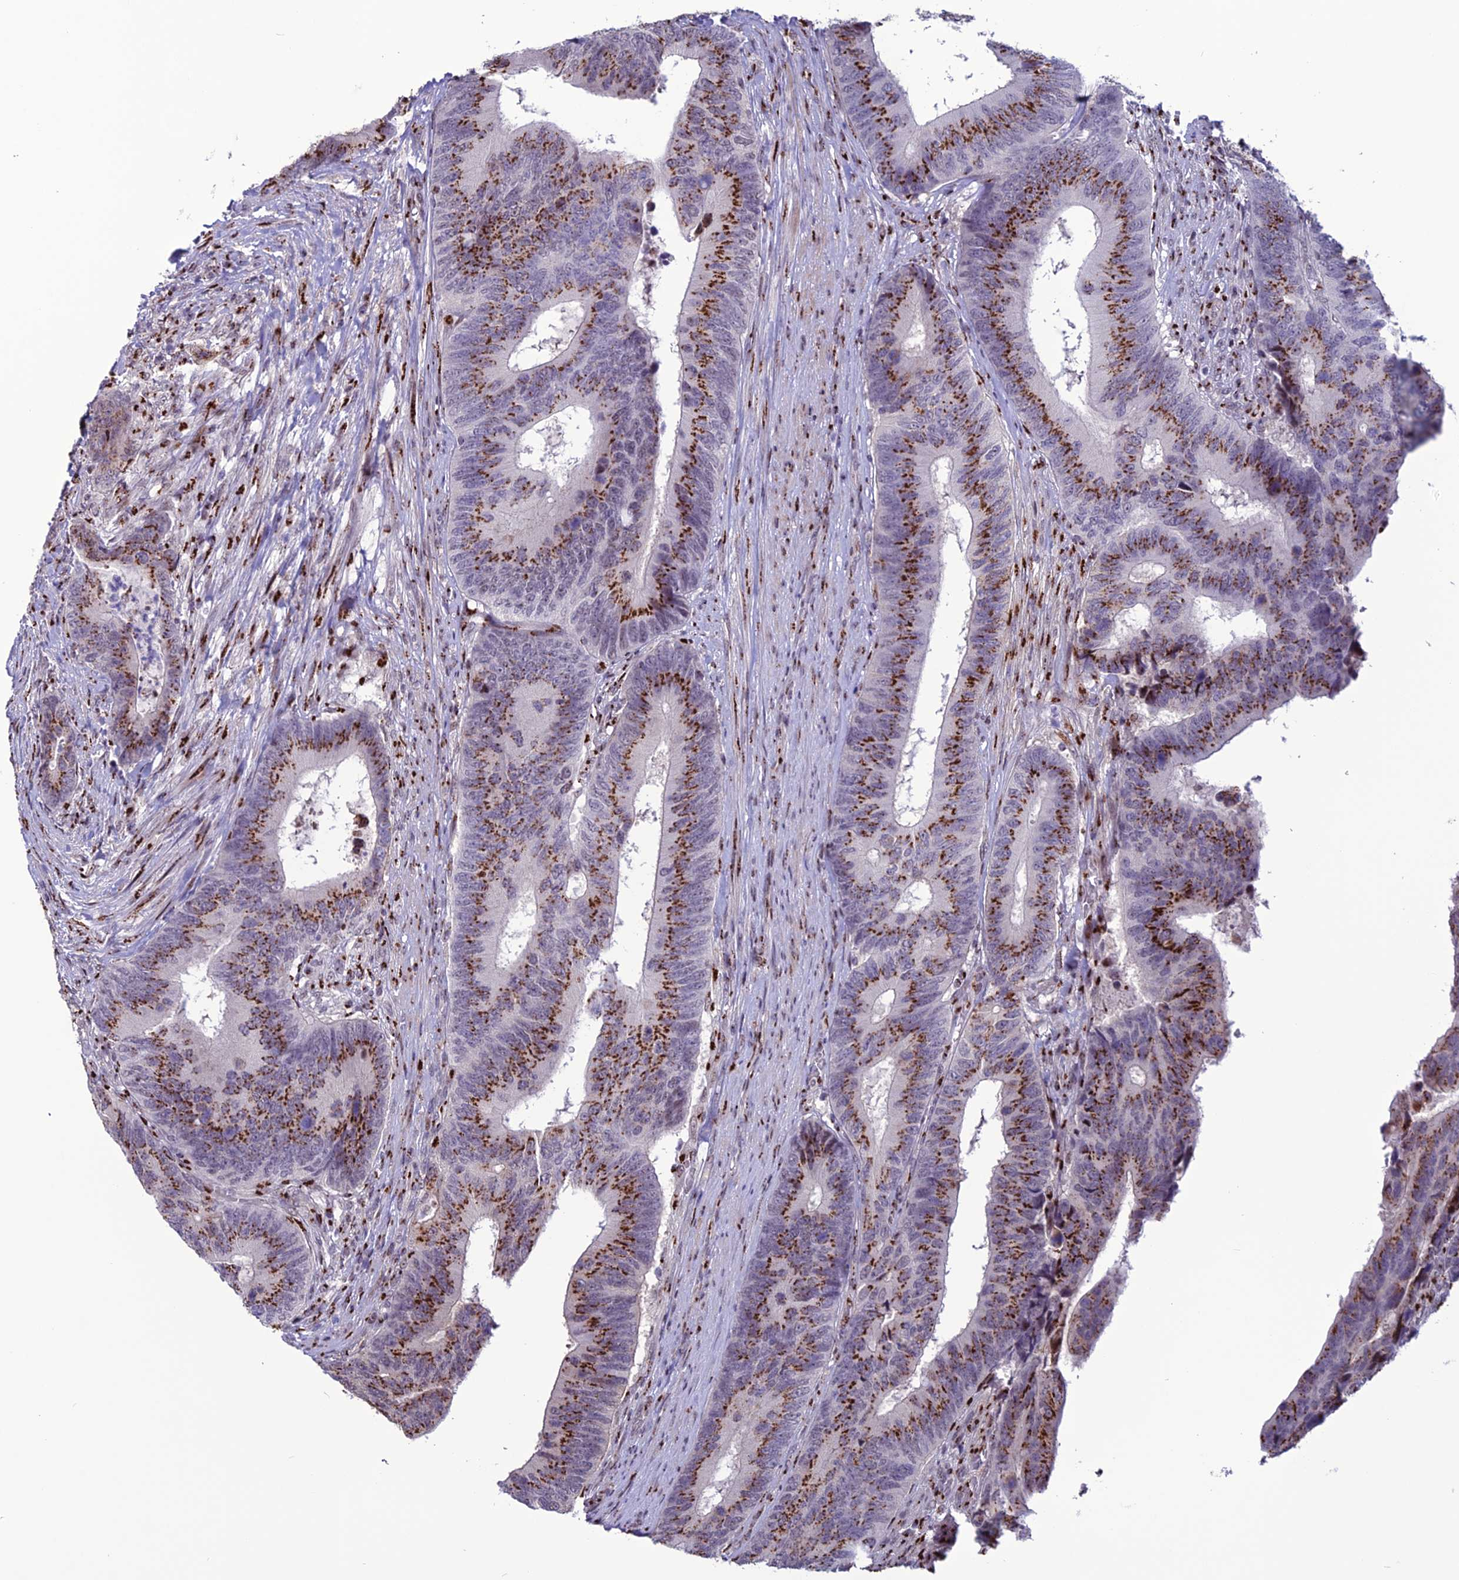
{"staining": {"intensity": "strong", "quantity": ">75%", "location": "cytoplasmic/membranous"}, "tissue": "colorectal cancer", "cell_type": "Tumor cells", "image_type": "cancer", "snomed": [{"axis": "morphology", "description": "Adenocarcinoma, NOS"}, {"axis": "topography", "description": "Colon"}], "caption": "A high amount of strong cytoplasmic/membranous positivity is present in about >75% of tumor cells in colorectal adenocarcinoma tissue. The staining was performed using DAB, with brown indicating positive protein expression. Nuclei are stained blue with hematoxylin.", "gene": "PLEKHA4", "patient": {"sex": "male", "age": 87}}